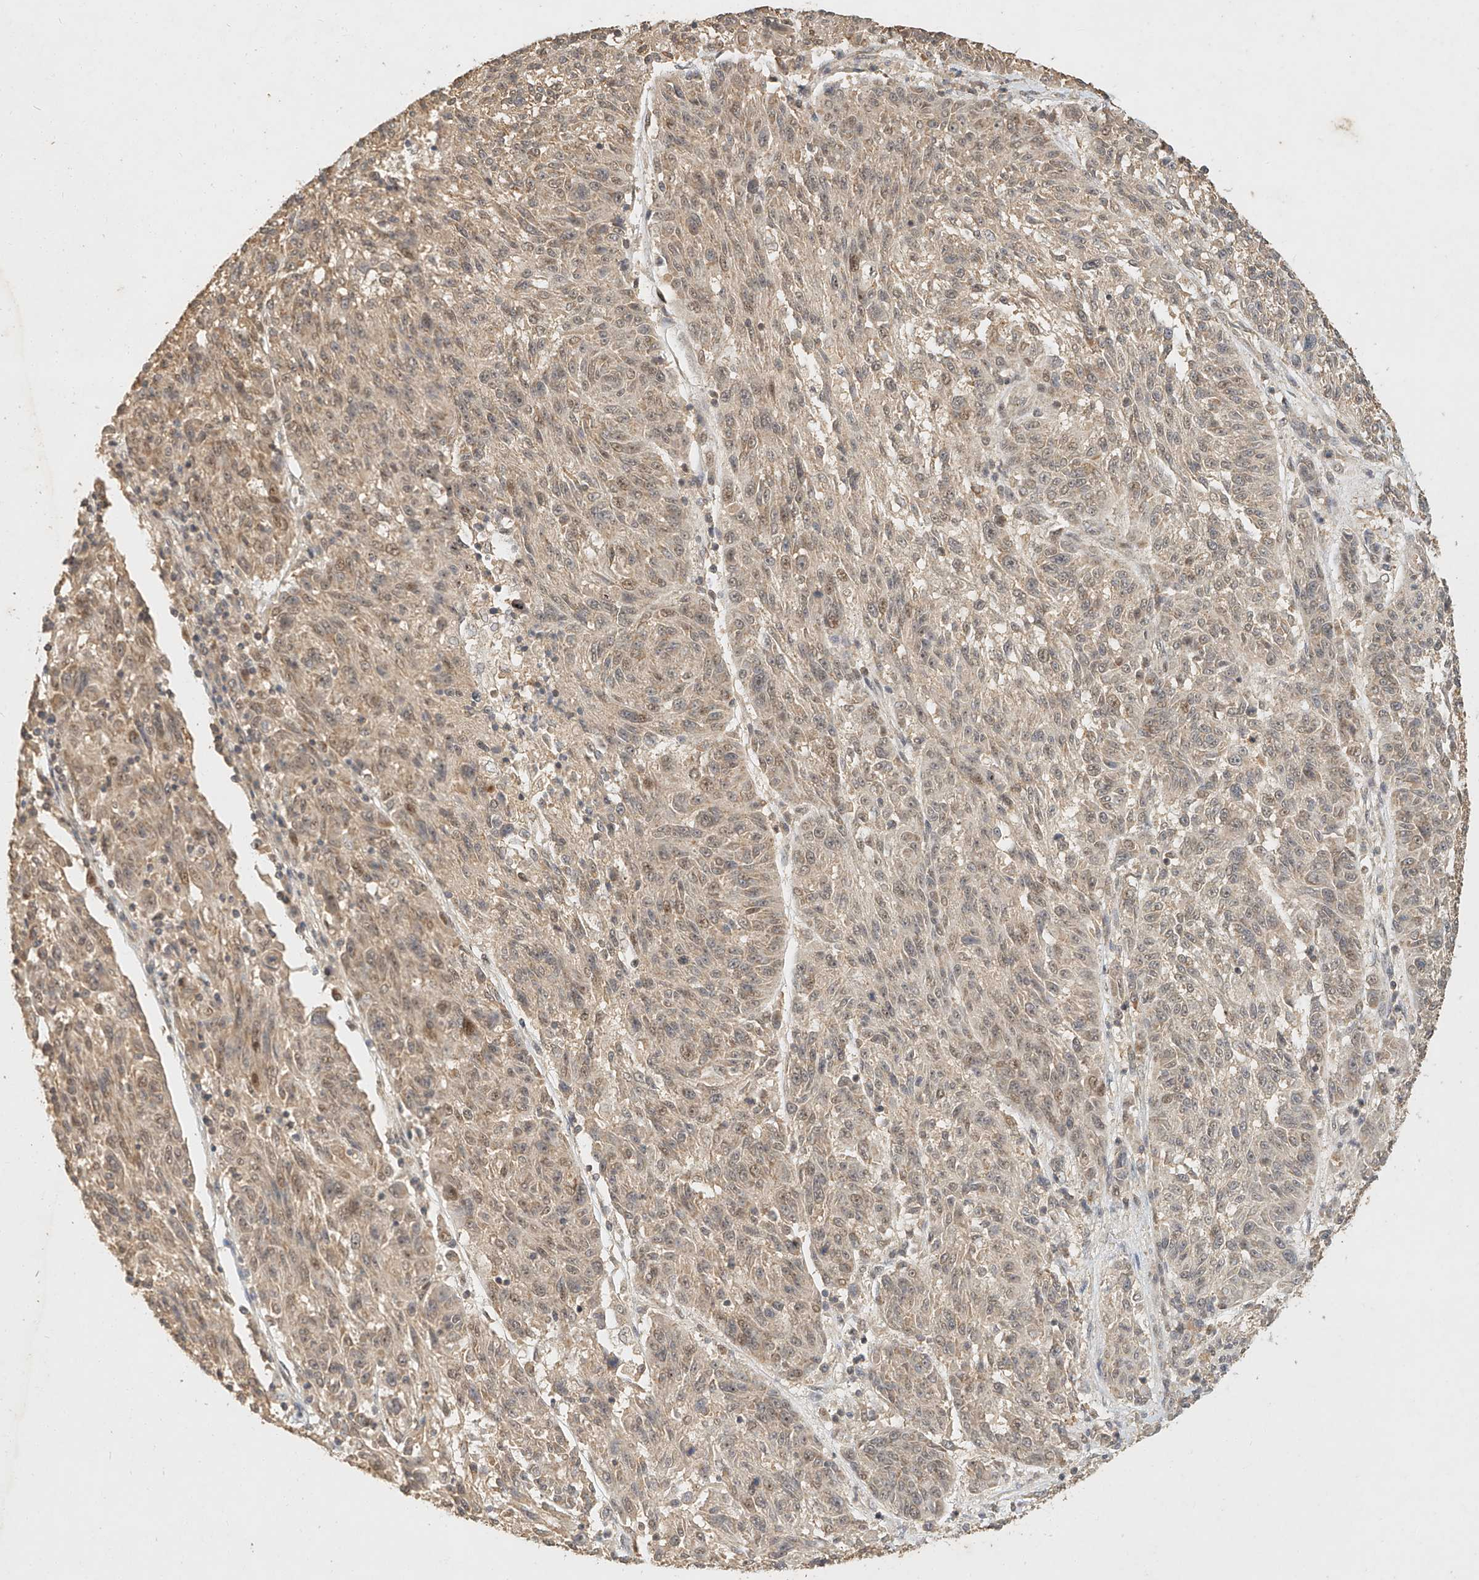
{"staining": {"intensity": "weak", "quantity": ">75%", "location": "cytoplasmic/membranous"}, "tissue": "melanoma", "cell_type": "Tumor cells", "image_type": "cancer", "snomed": [{"axis": "morphology", "description": "Malignant melanoma, NOS"}, {"axis": "topography", "description": "Skin"}], "caption": "DAB immunohistochemical staining of malignant melanoma displays weak cytoplasmic/membranous protein expression in about >75% of tumor cells.", "gene": "CXorf58", "patient": {"sex": "male", "age": 53}}